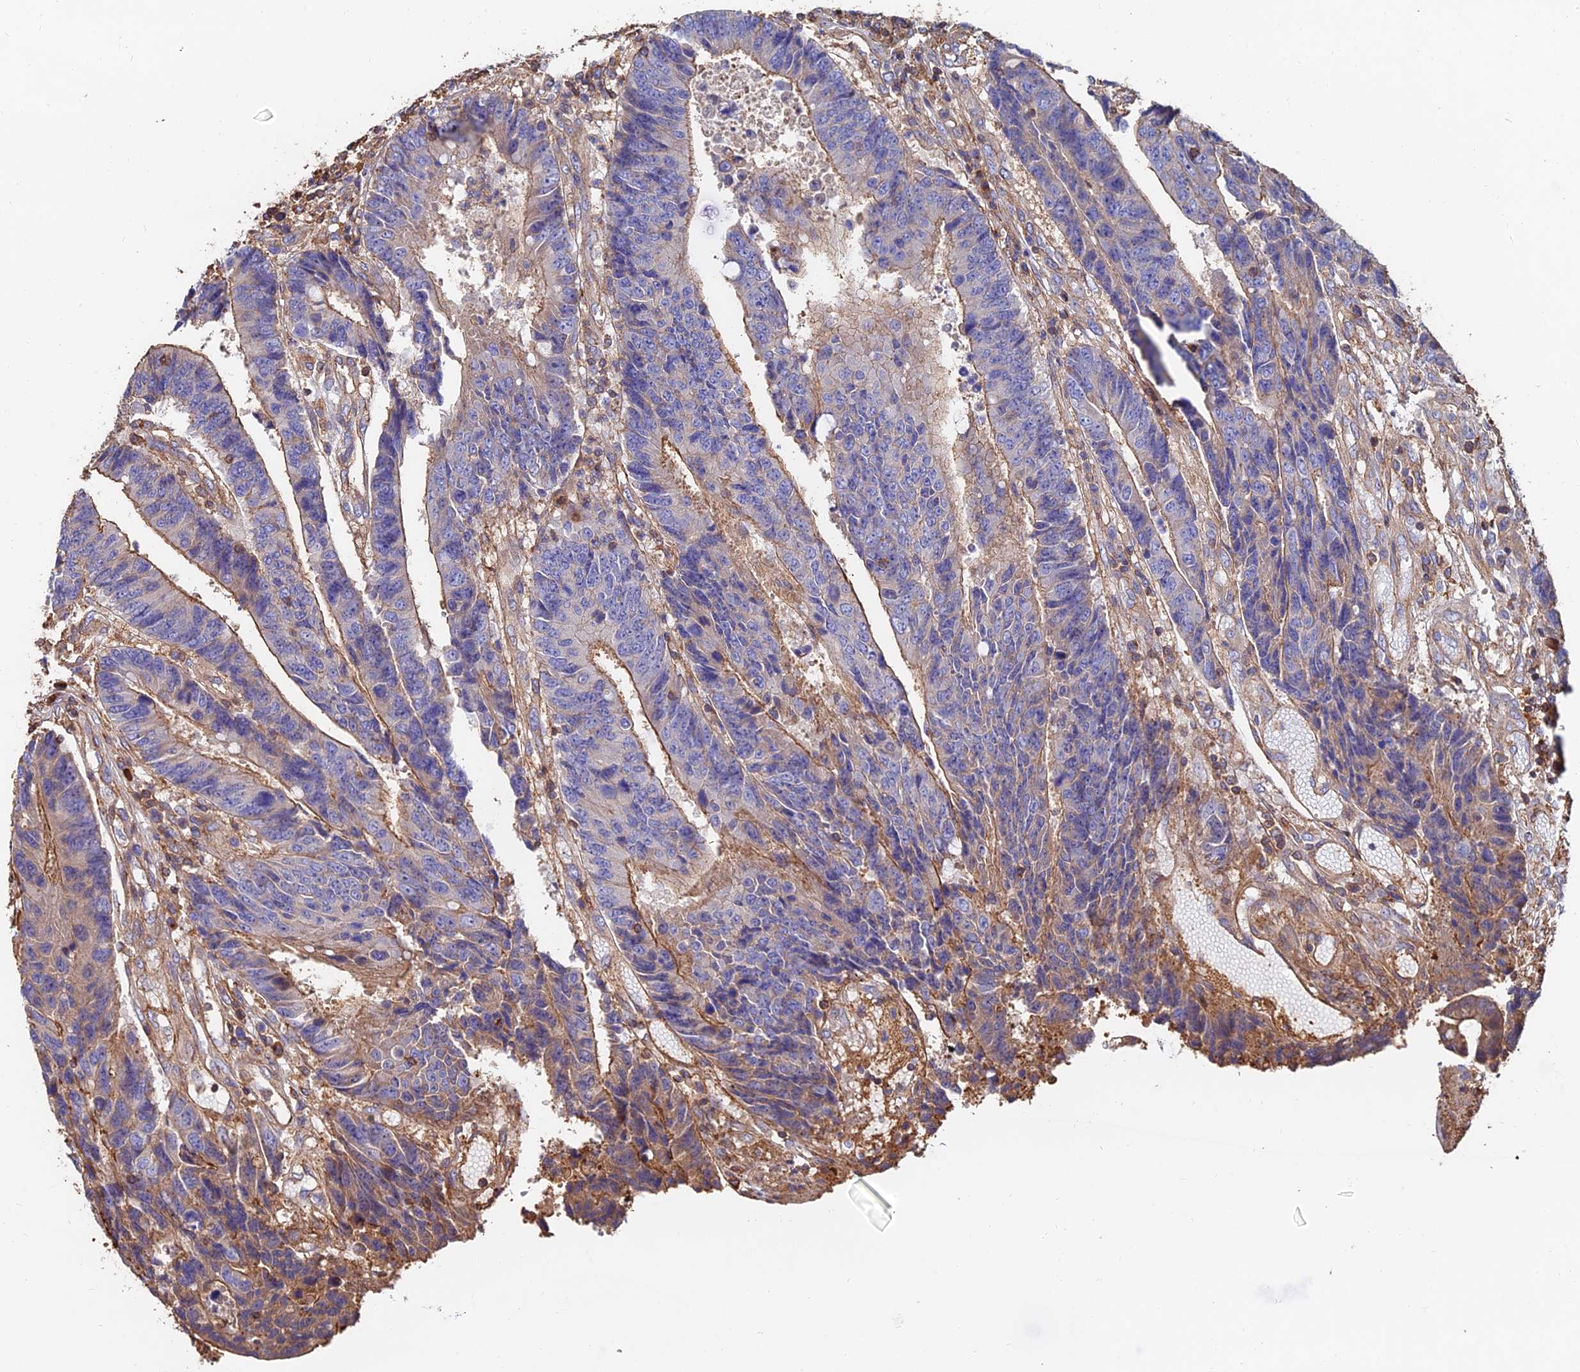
{"staining": {"intensity": "moderate", "quantity": "25%-75%", "location": "cytoplasmic/membranous"}, "tissue": "colorectal cancer", "cell_type": "Tumor cells", "image_type": "cancer", "snomed": [{"axis": "morphology", "description": "Adenocarcinoma, NOS"}, {"axis": "topography", "description": "Rectum"}], "caption": "Immunohistochemical staining of colorectal cancer displays medium levels of moderate cytoplasmic/membranous protein staining in approximately 25%-75% of tumor cells. (DAB IHC with brightfield microscopy, high magnification).", "gene": "EXT1", "patient": {"sex": "male", "age": 84}}